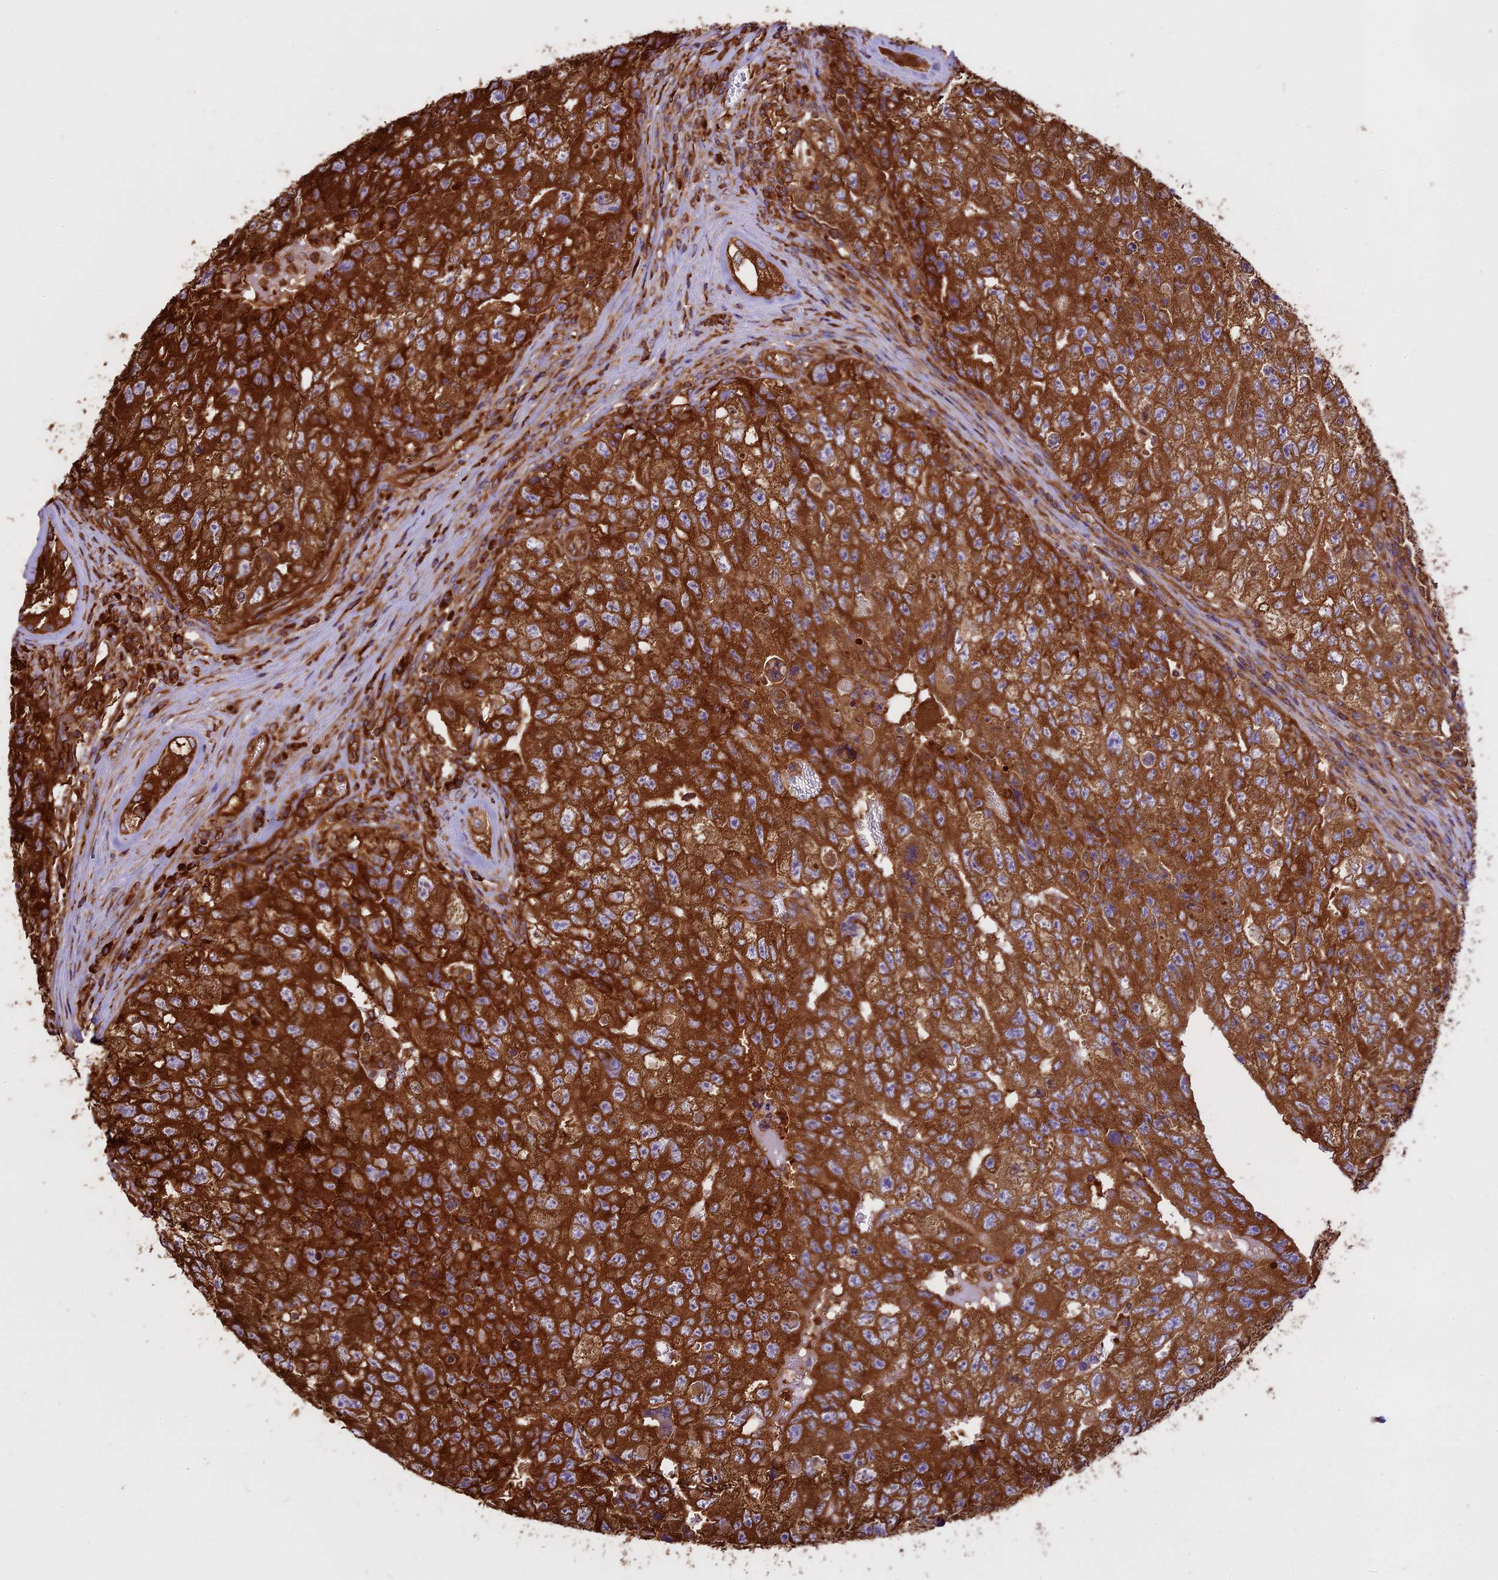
{"staining": {"intensity": "strong", "quantity": ">75%", "location": "cytoplasmic/membranous"}, "tissue": "testis cancer", "cell_type": "Tumor cells", "image_type": "cancer", "snomed": [{"axis": "morphology", "description": "Carcinoma, Embryonal, NOS"}, {"axis": "topography", "description": "Testis"}], "caption": "Protein staining demonstrates strong cytoplasmic/membranous staining in approximately >75% of tumor cells in testis cancer (embryonal carcinoma). (Stains: DAB (3,3'-diaminobenzidine) in brown, nuclei in blue, Microscopy: brightfield microscopy at high magnification).", "gene": "KARS1", "patient": {"sex": "male", "age": 17}}